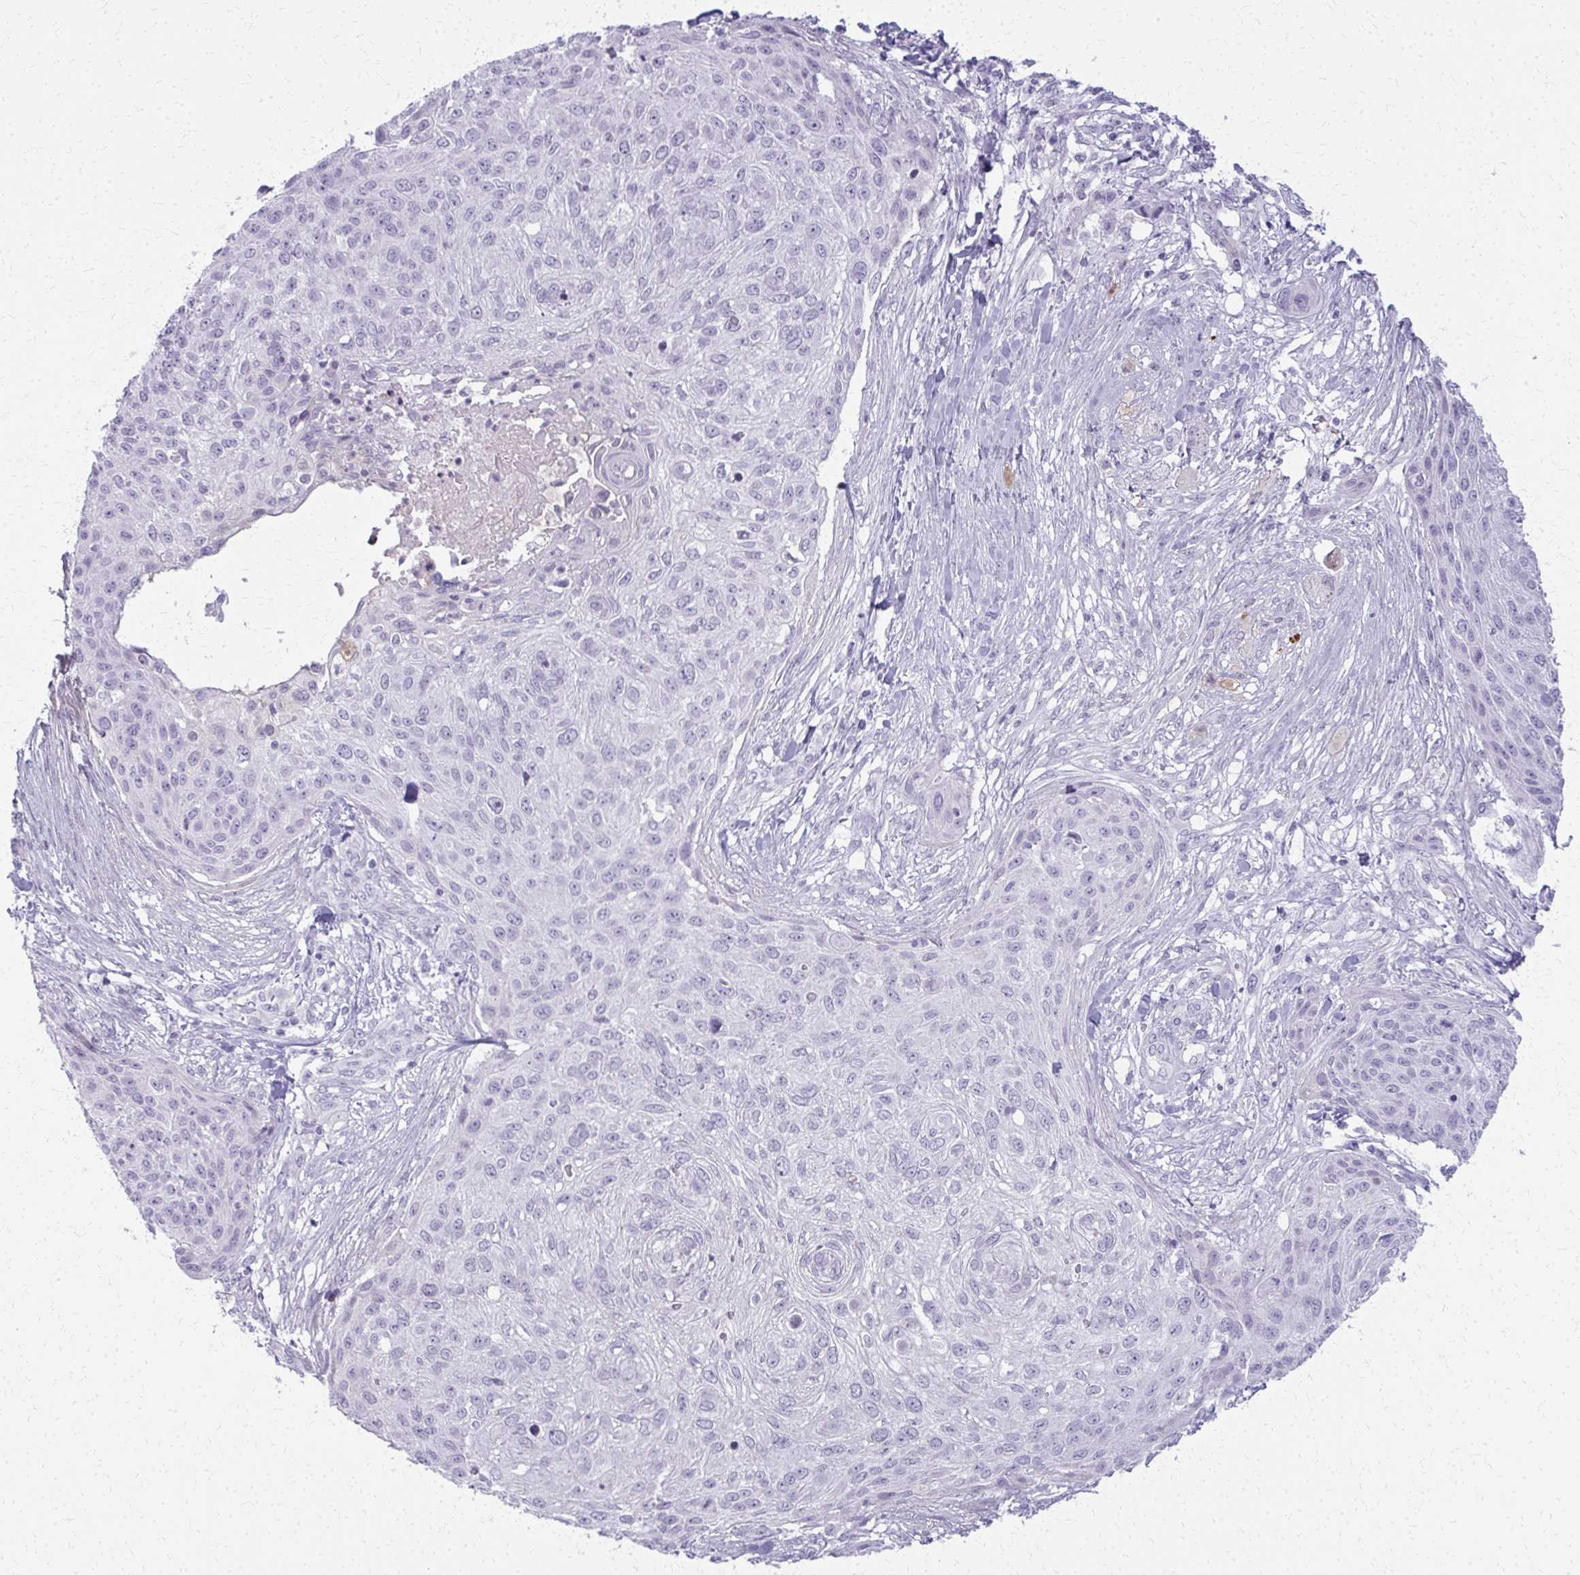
{"staining": {"intensity": "negative", "quantity": "none", "location": "none"}, "tissue": "skin cancer", "cell_type": "Tumor cells", "image_type": "cancer", "snomed": [{"axis": "morphology", "description": "Squamous cell carcinoma, NOS"}, {"axis": "topography", "description": "Skin"}], "caption": "Skin cancer was stained to show a protein in brown. There is no significant positivity in tumor cells. (IHC, brightfield microscopy, high magnification).", "gene": "CA3", "patient": {"sex": "female", "age": 87}}